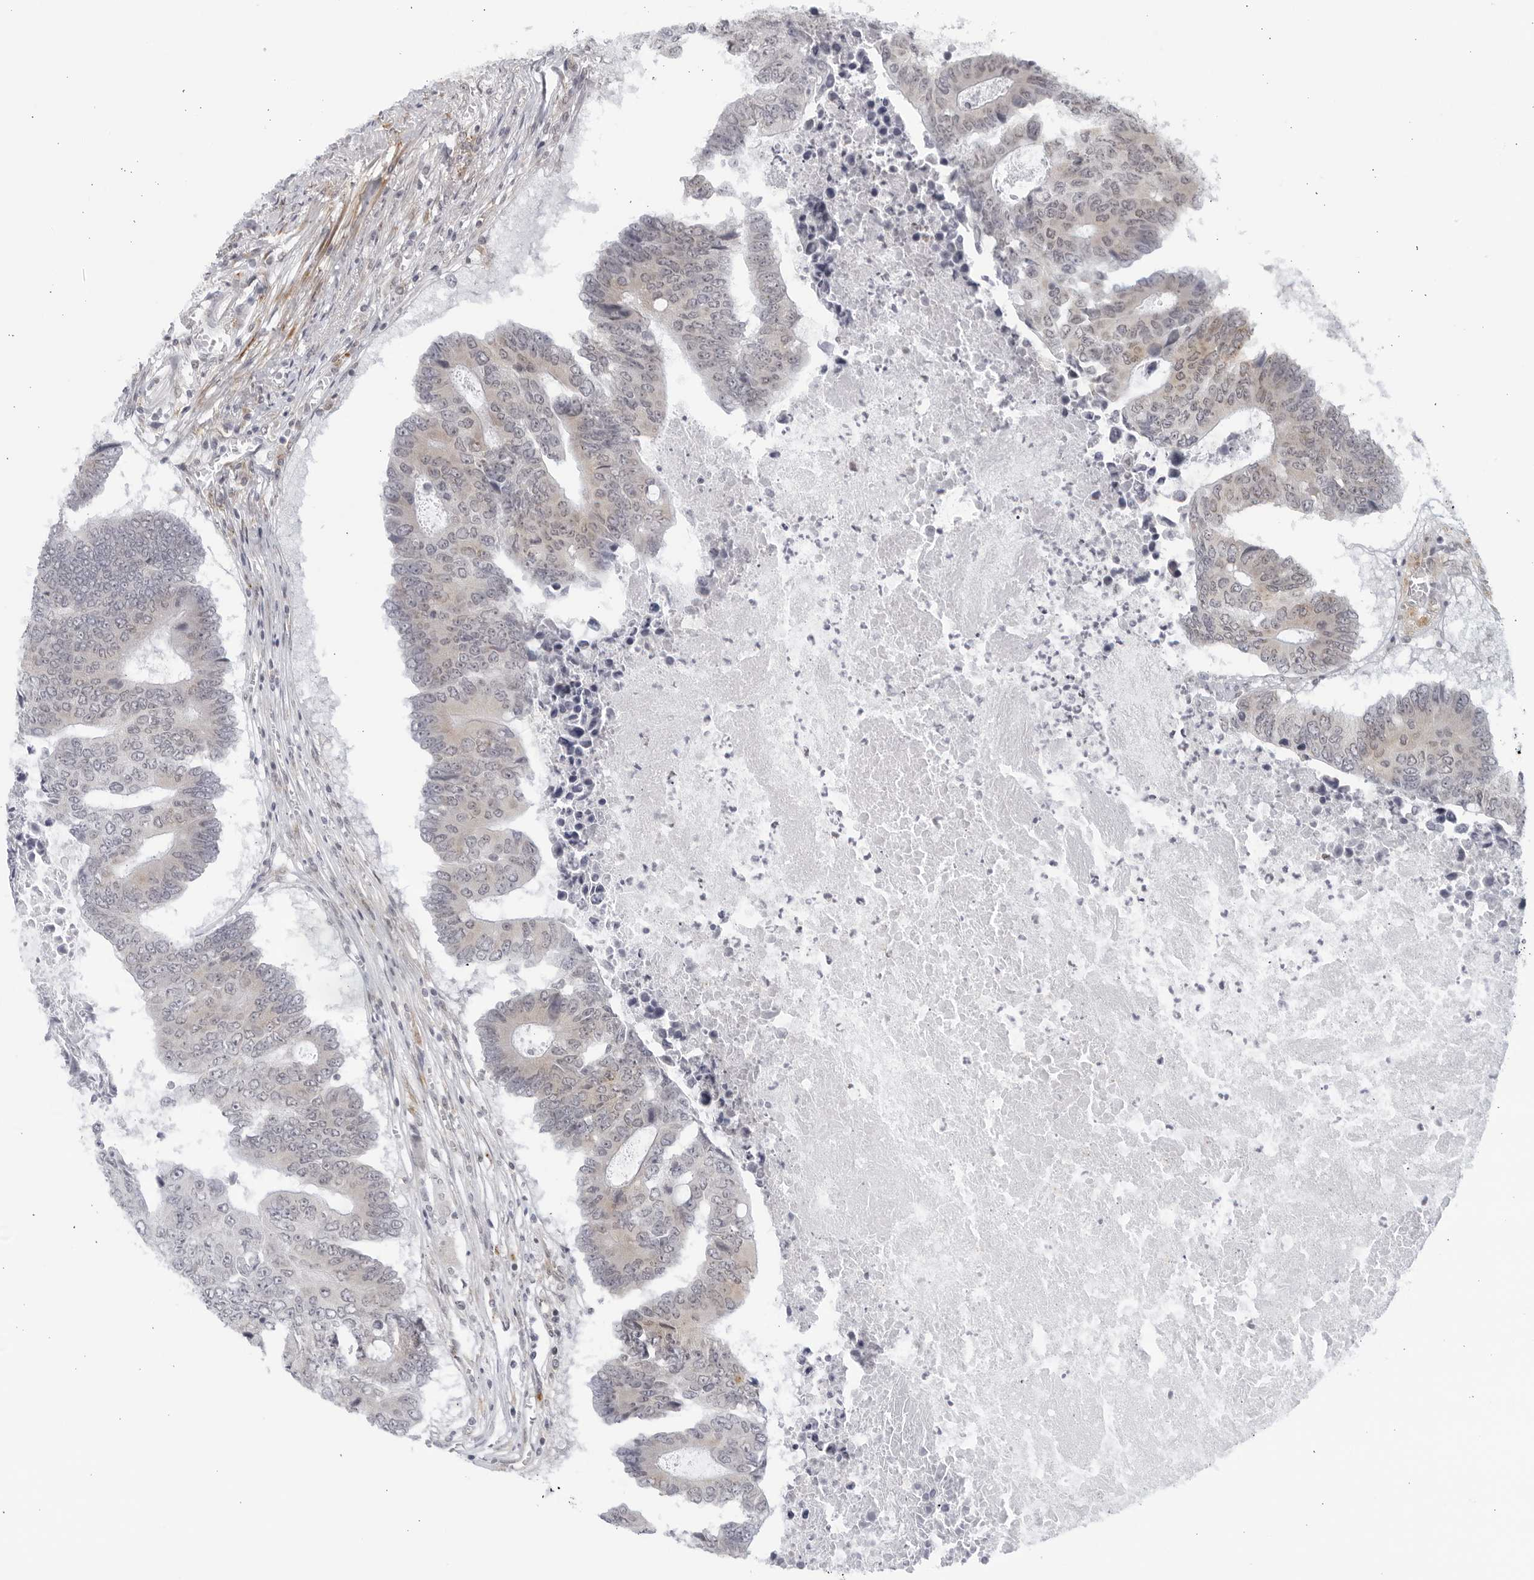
{"staining": {"intensity": "weak", "quantity": "<25%", "location": "cytoplasmic/membranous"}, "tissue": "colorectal cancer", "cell_type": "Tumor cells", "image_type": "cancer", "snomed": [{"axis": "morphology", "description": "Adenocarcinoma, NOS"}, {"axis": "topography", "description": "Colon"}], "caption": "The micrograph exhibits no staining of tumor cells in colorectal cancer.", "gene": "WDTC1", "patient": {"sex": "male", "age": 87}}